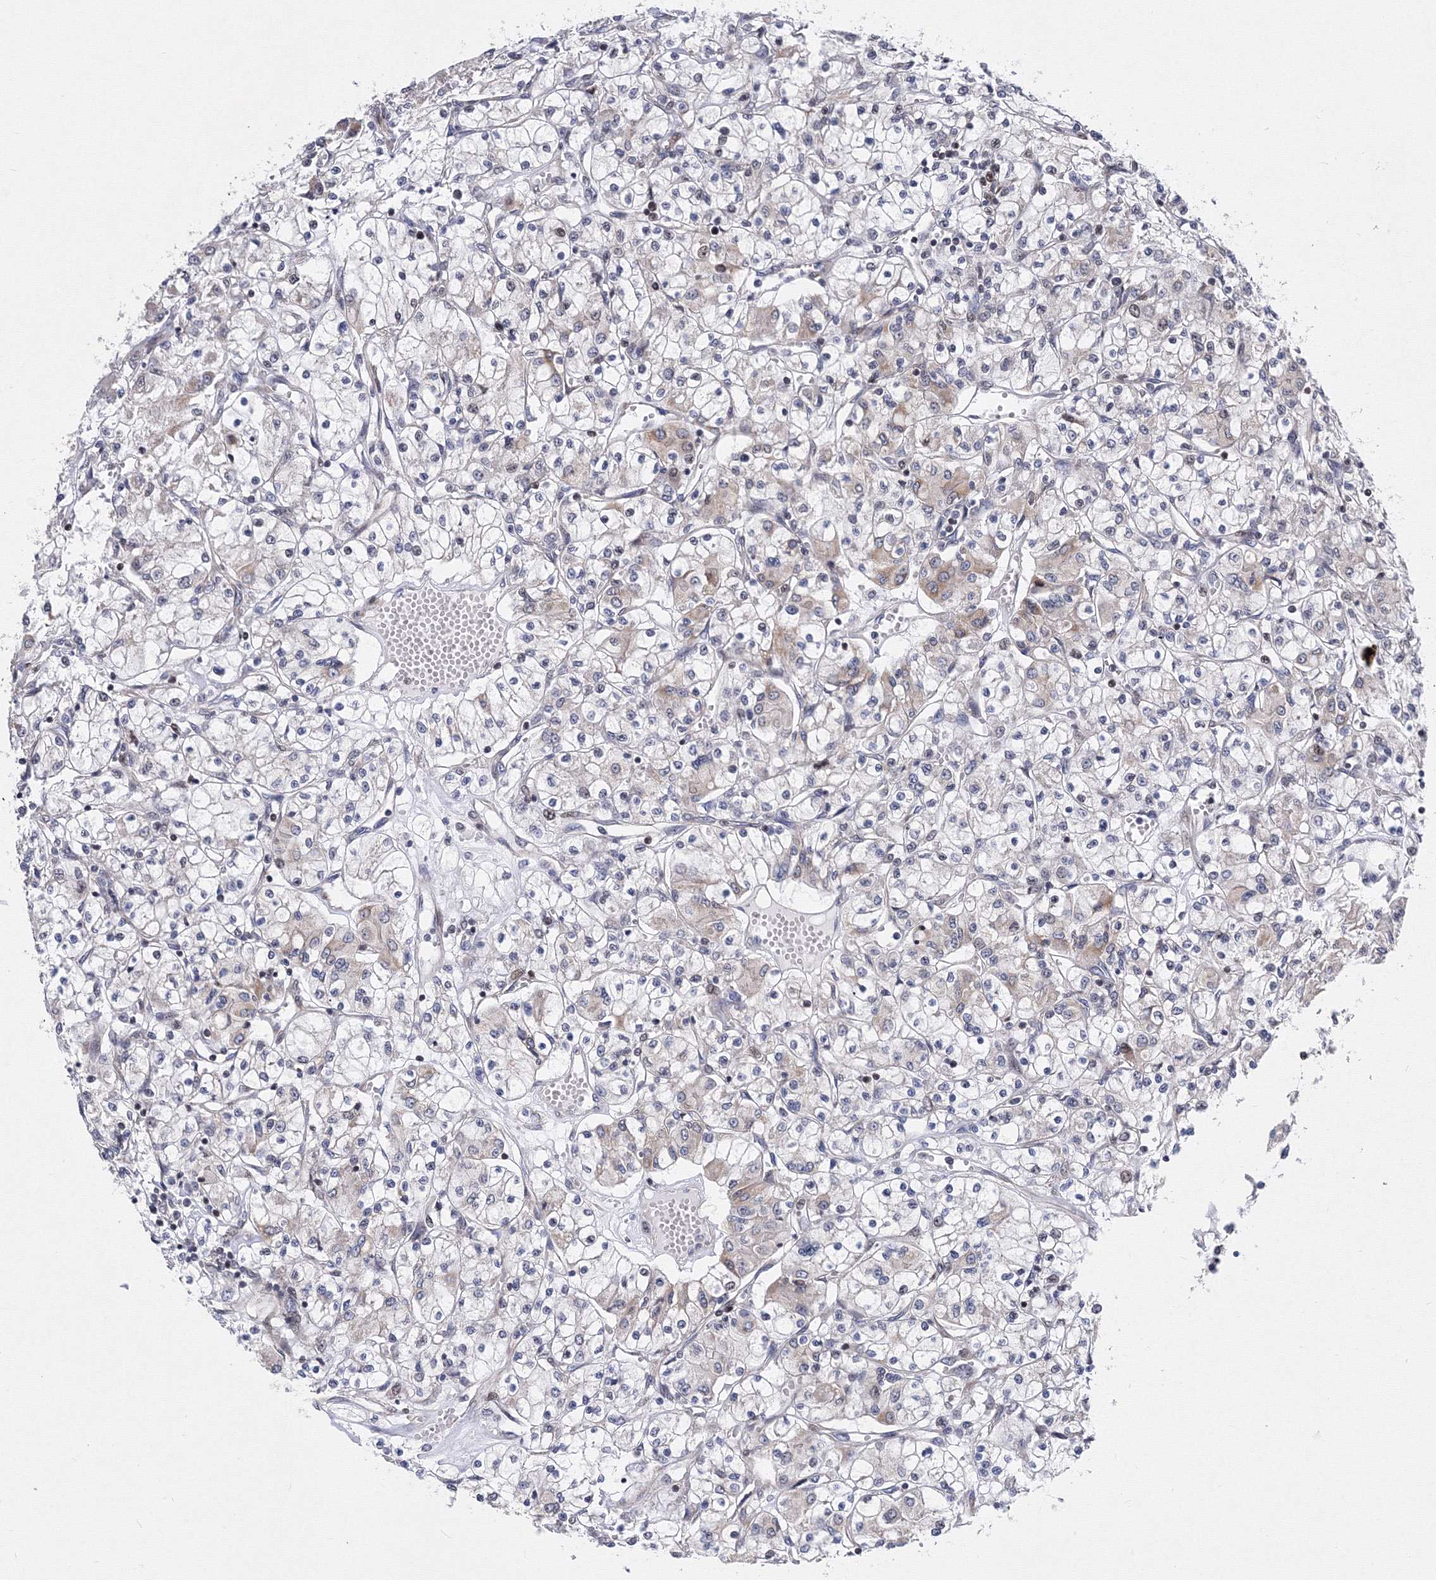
{"staining": {"intensity": "moderate", "quantity": "<25%", "location": "cytoplasmic/membranous"}, "tissue": "renal cancer", "cell_type": "Tumor cells", "image_type": "cancer", "snomed": [{"axis": "morphology", "description": "Adenocarcinoma, NOS"}, {"axis": "topography", "description": "Kidney"}], "caption": "This micrograph exhibits IHC staining of human adenocarcinoma (renal), with low moderate cytoplasmic/membranous positivity in approximately <25% of tumor cells.", "gene": "GPN1", "patient": {"sex": "female", "age": 59}}